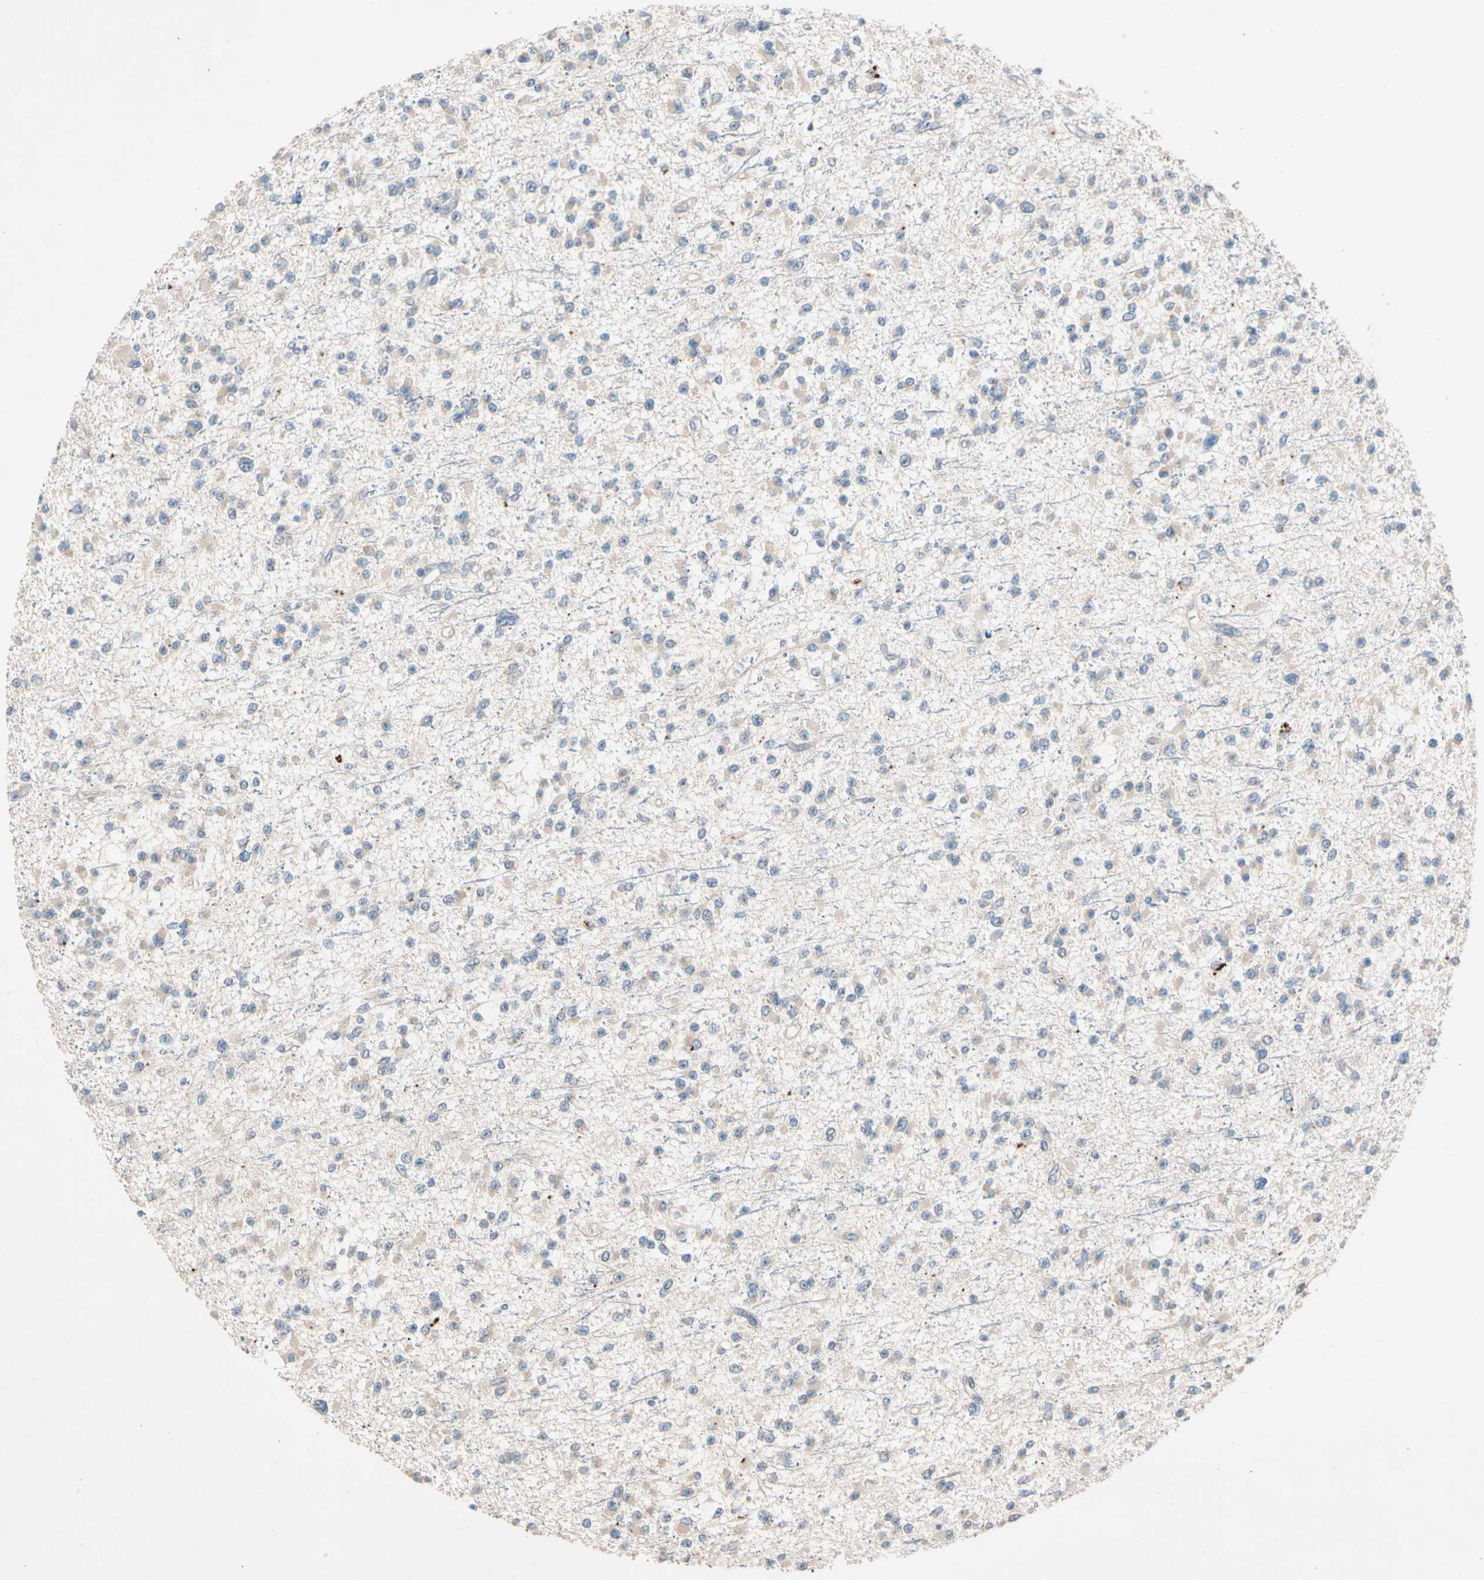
{"staining": {"intensity": "negative", "quantity": "none", "location": "none"}, "tissue": "glioma", "cell_type": "Tumor cells", "image_type": "cancer", "snomed": [{"axis": "morphology", "description": "Glioma, malignant, Low grade"}, {"axis": "topography", "description": "Brain"}], "caption": "Glioma was stained to show a protein in brown. There is no significant positivity in tumor cells.", "gene": "CNST", "patient": {"sex": "female", "age": 22}}